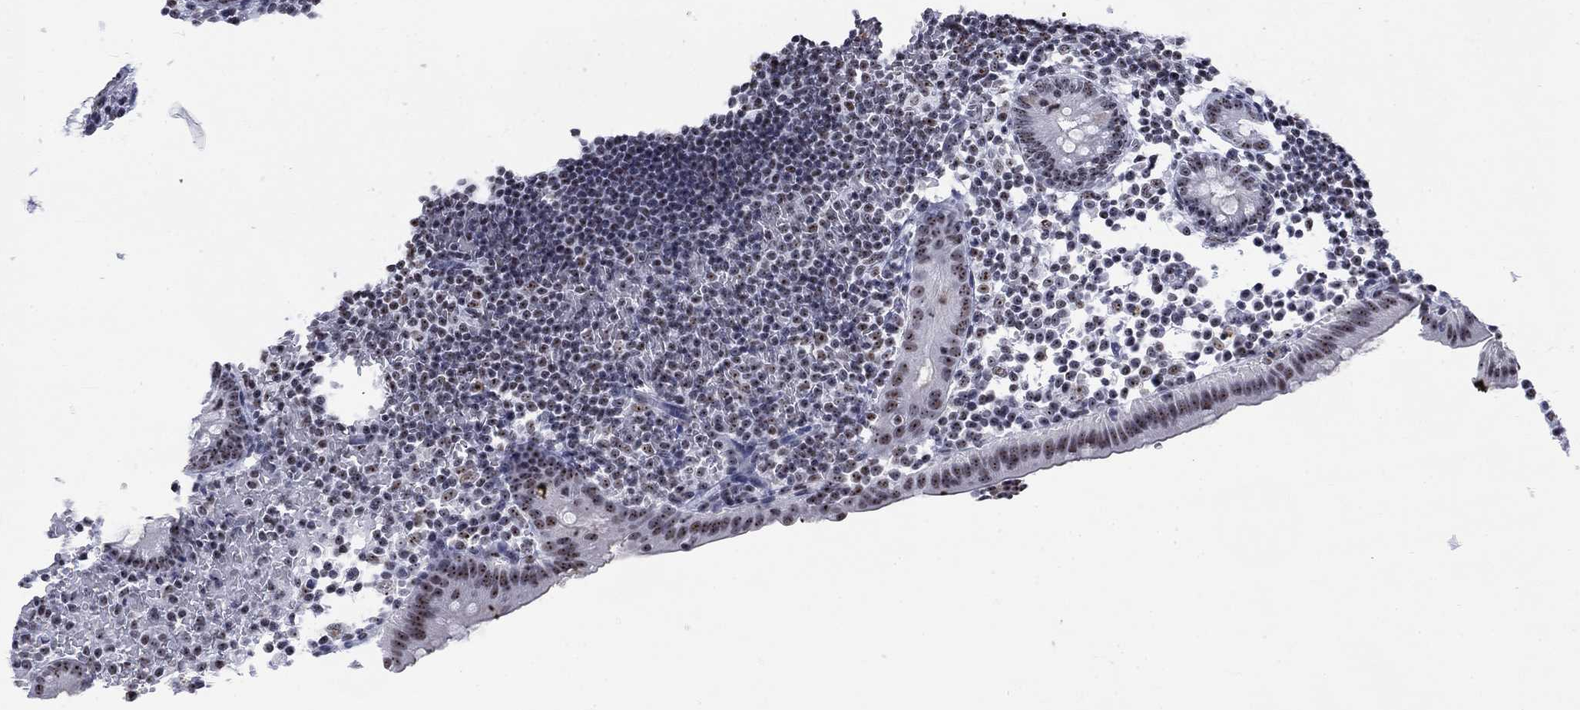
{"staining": {"intensity": "weak", "quantity": ">75%", "location": "nuclear"}, "tissue": "appendix", "cell_type": "Glandular cells", "image_type": "normal", "snomed": [{"axis": "morphology", "description": "Normal tissue, NOS"}, {"axis": "topography", "description": "Appendix"}], "caption": "Protein staining demonstrates weak nuclear staining in approximately >75% of glandular cells in normal appendix. (Brightfield microscopy of DAB IHC at high magnification).", "gene": "CSRNP3", "patient": {"sex": "female", "age": 40}}